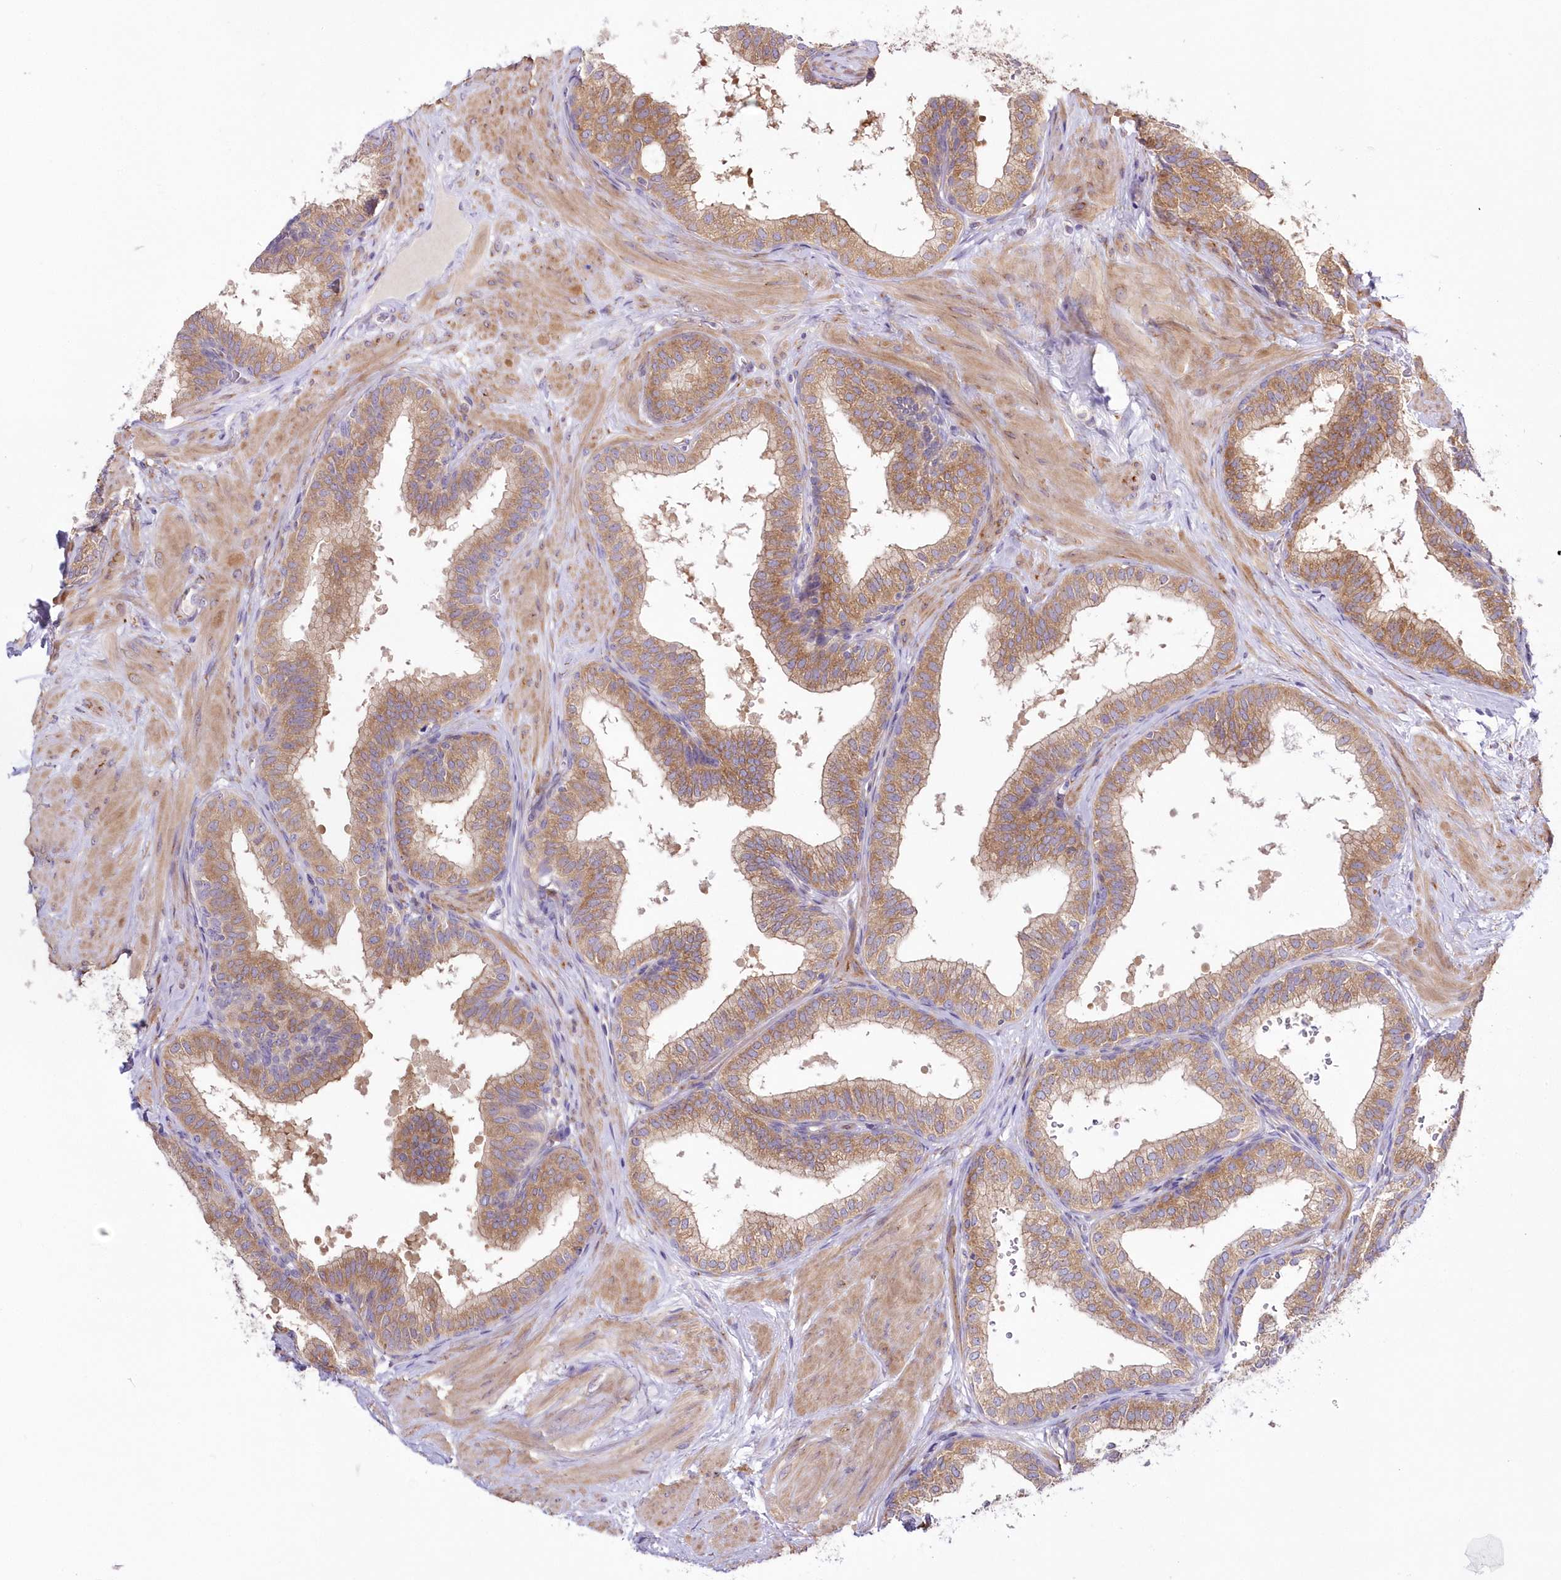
{"staining": {"intensity": "moderate", "quantity": ">75%", "location": "cytoplasmic/membranous"}, "tissue": "prostate", "cell_type": "Glandular cells", "image_type": "normal", "snomed": [{"axis": "morphology", "description": "Normal tissue, NOS"}, {"axis": "topography", "description": "Prostate"}], "caption": "DAB immunohistochemical staining of benign human prostate demonstrates moderate cytoplasmic/membranous protein positivity in about >75% of glandular cells.", "gene": "ARFGEF3", "patient": {"sex": "male", "age": 60}}